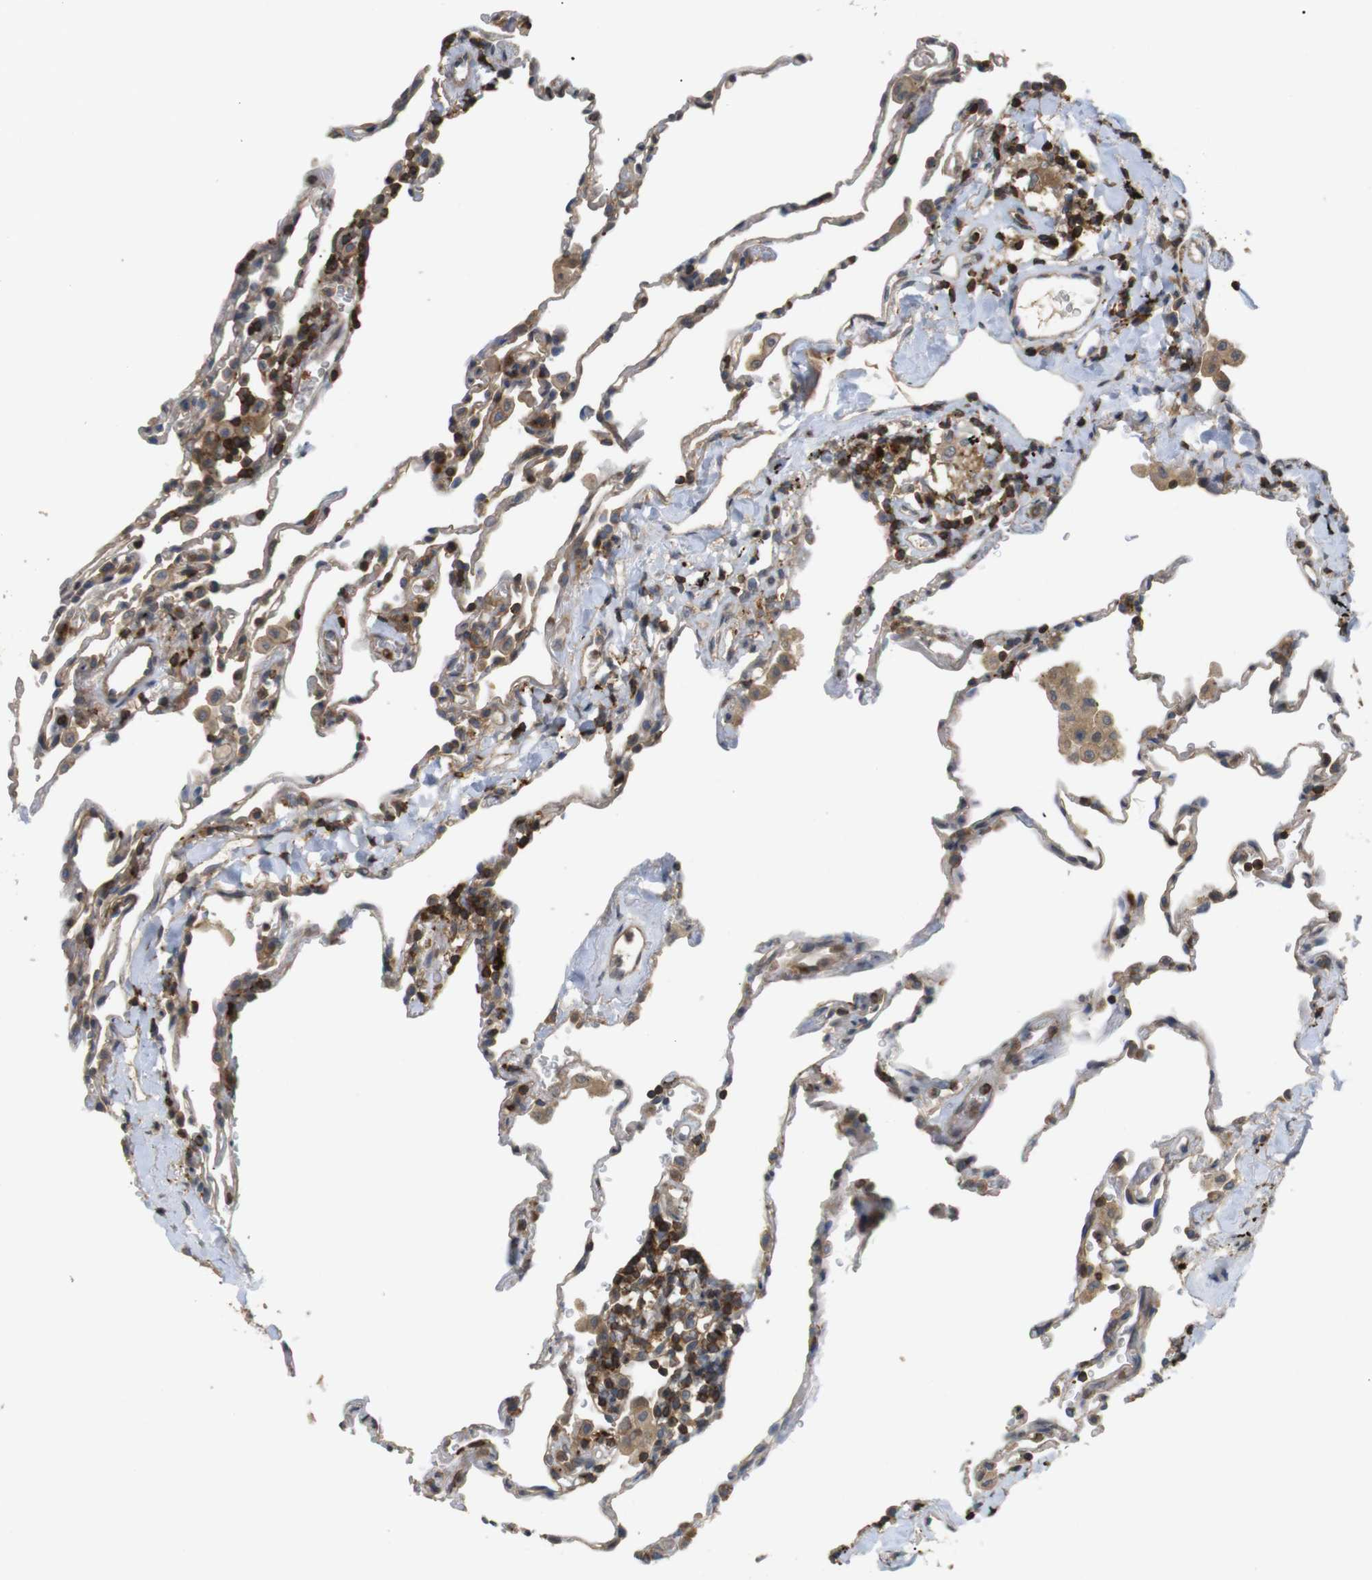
{"staining": {"intensity": "moderate", "quantity": "25%-75%", "location": "cytoplasmic/membranous"}, "tissue": "lung", "cell_type": "Alveolar cells", "image_type": "normal", "snomed": [{"axis": "morphology", "description": "Normal tissue, NOS"}, {"axis": "topography", "description": "Lung"}], "caption": "Immunohistochemistry histopathology image of benign lung: human lung stained using immunohistochemistry (IHC) demonstrates medium levels of moderate protein expression localized specifically in the cytoplasmic/membranous of alveolar cells, appearing as a cytoplasmic/membranous brown color.", "gene": "KSR1", "patient": {"sex": "male", "age": 59}}